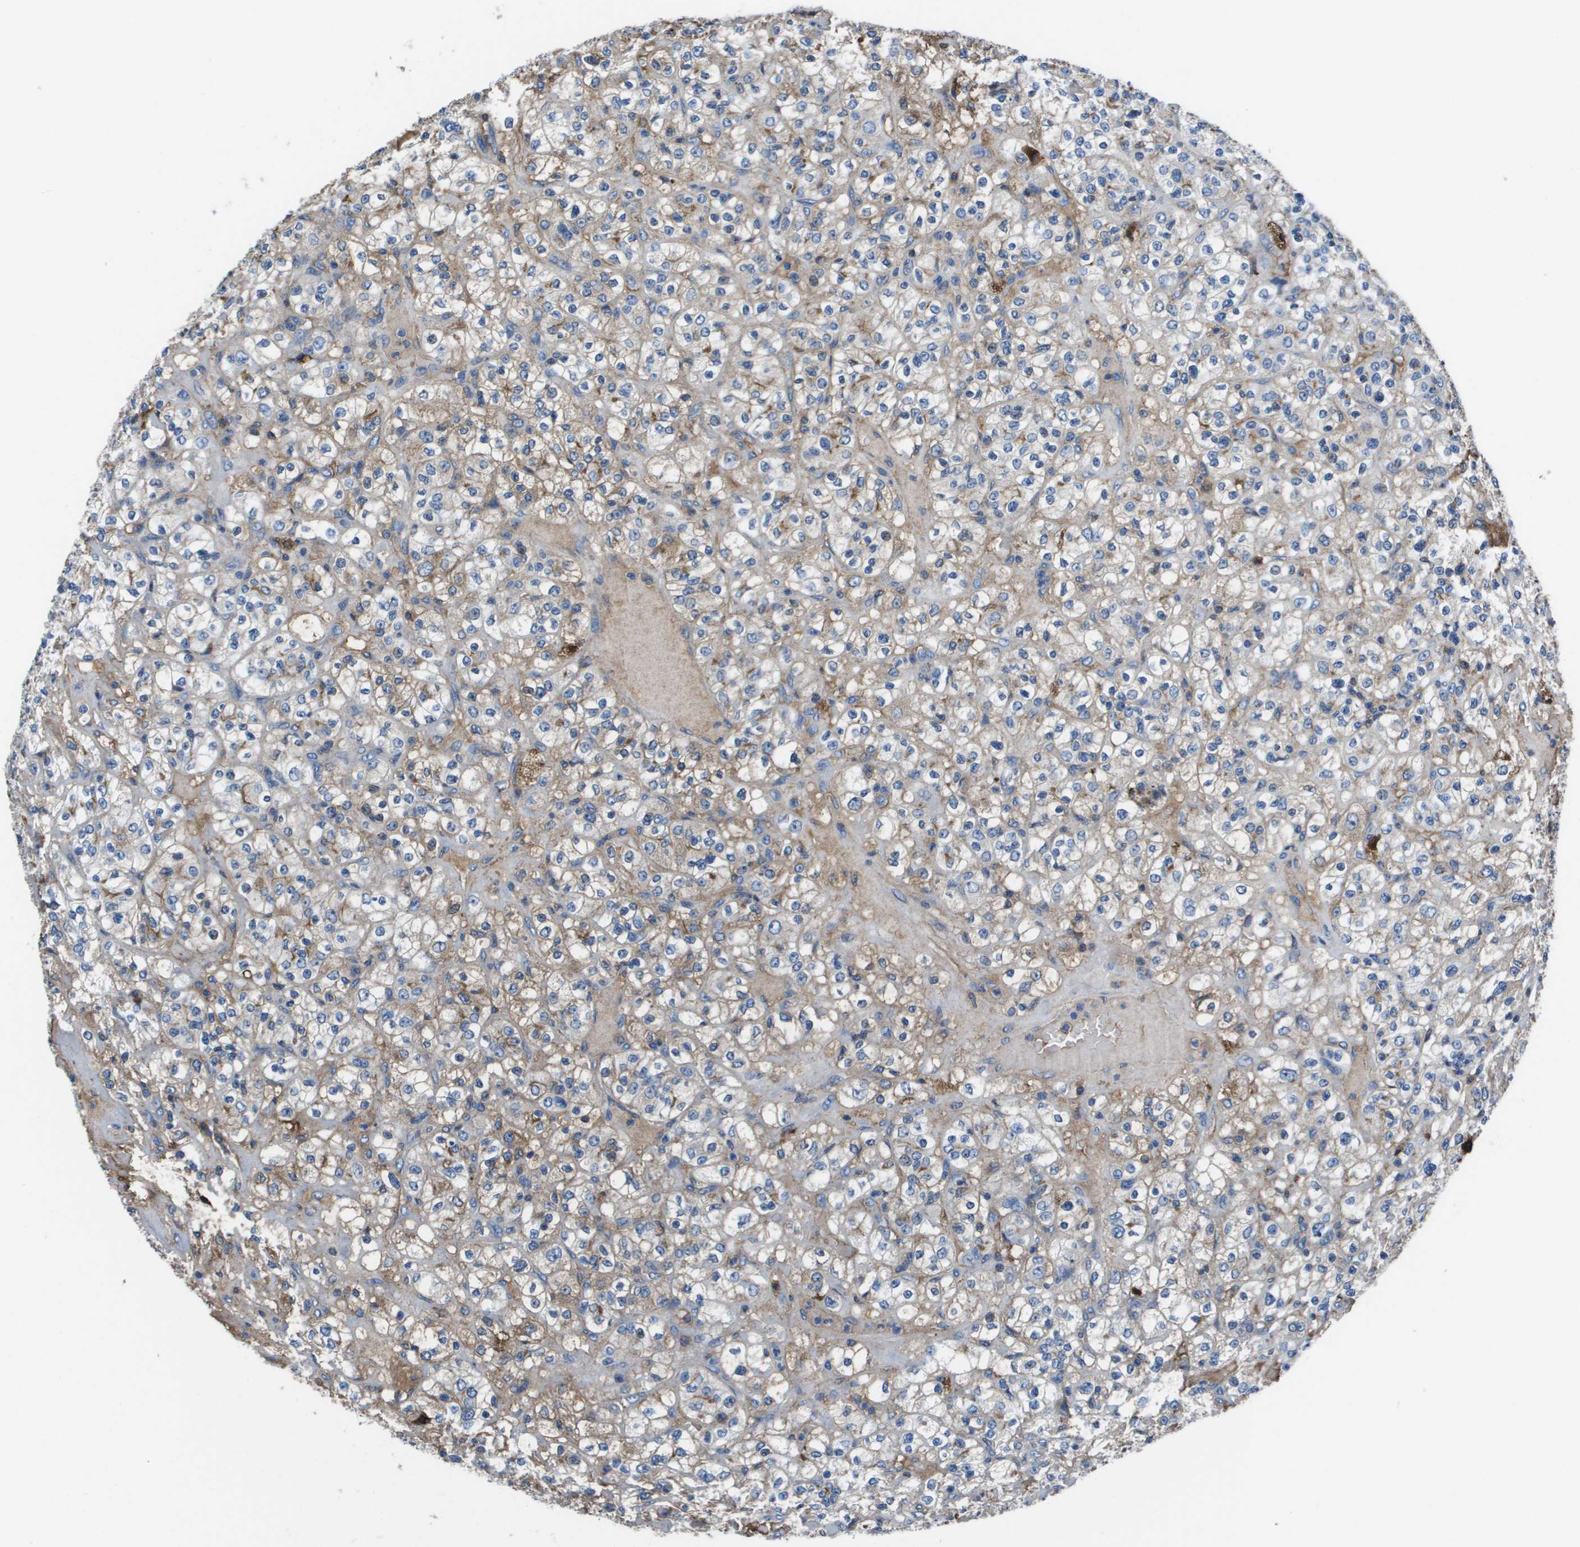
{"staining": {"intensity": "weak", "quantity": "25%-75%", "location": "cytoplasmic/membranous"}, "tissue": "renal cancer", "cell_type": "Tumor cells", "image_type": "cancer", "snomed": [{"axis": "morphology", "description": "Normal tissue, NOS"}, {"axis": "morphology", "description": "Adenocarcinoma, NOS"}, {"axis": "topography", "description": "Kidney"}], "caption": "This histopathology image reveals immunohistochemistry staining of renal cancer, with low weak cytoplasmic/membranous positivity in about 25%-75% of tumor cells.", "gene": "VTN", "patient": {"sex": "female", "age": 72}}